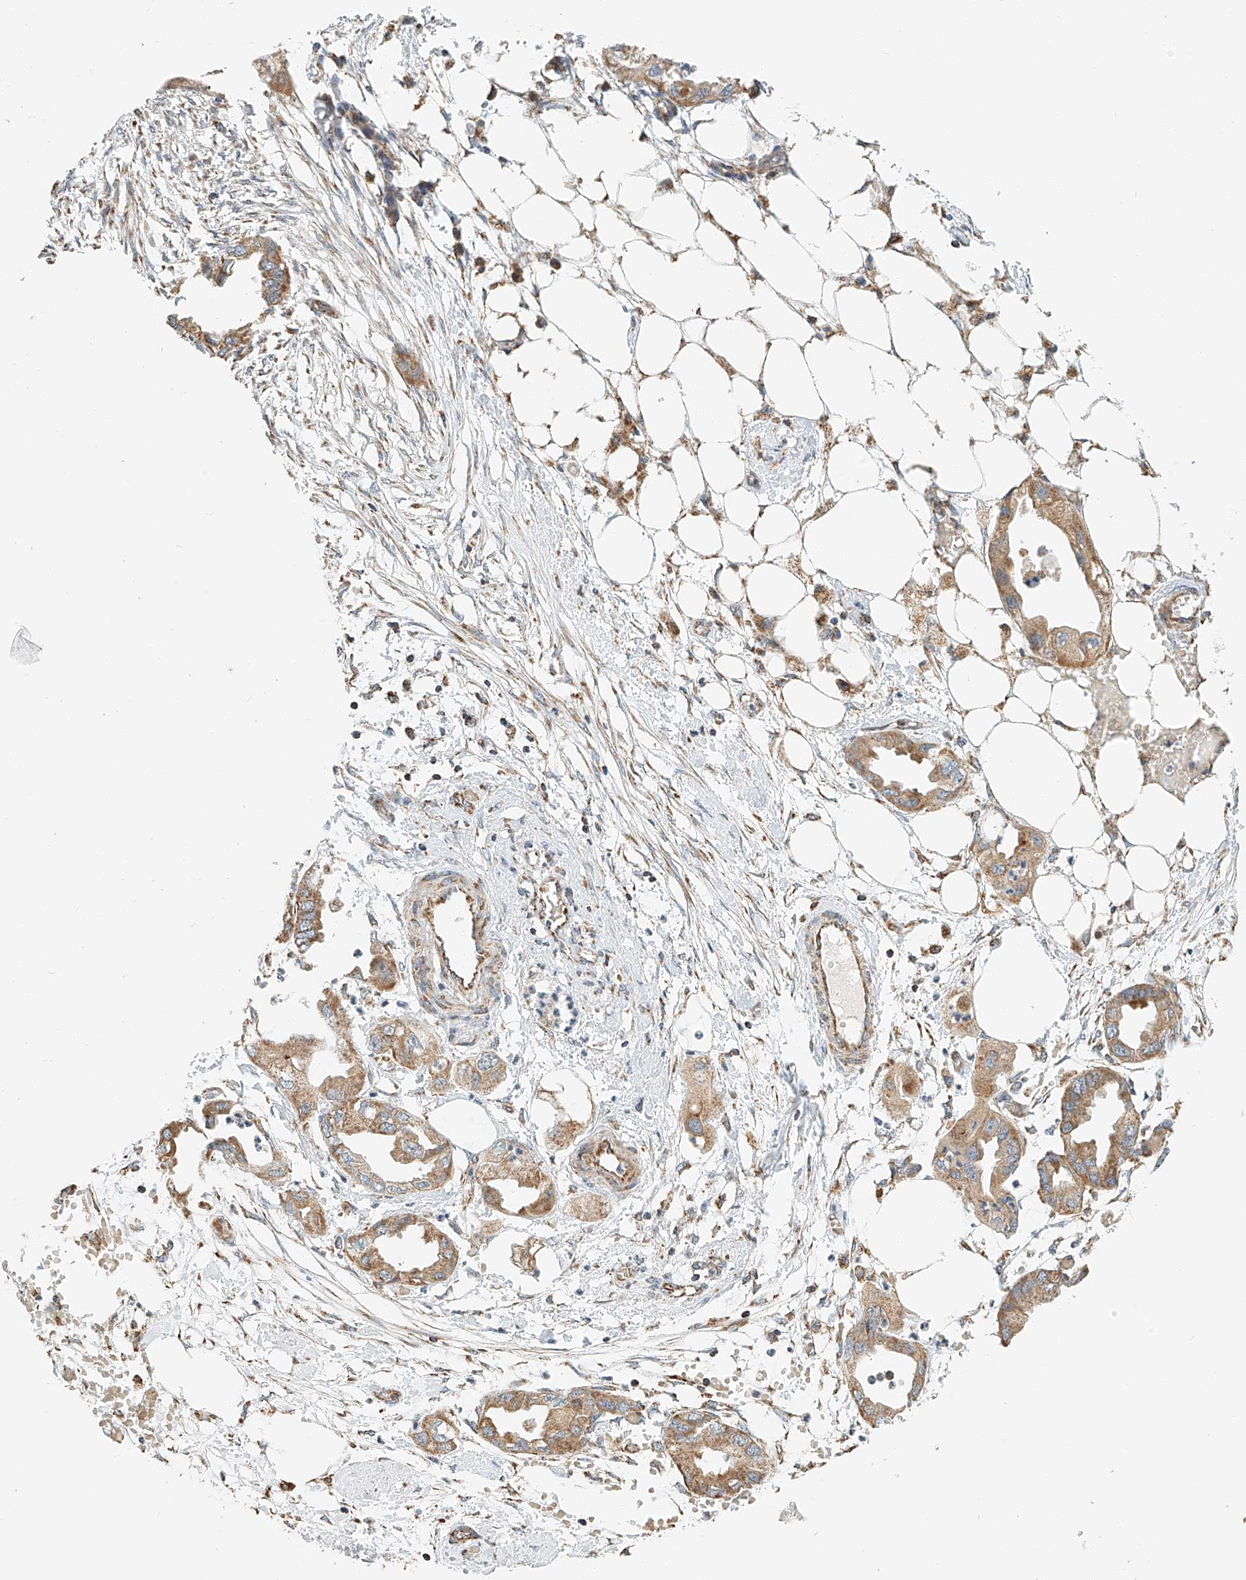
{"staining": {"intensity": "moderate", "quantity": ">75%", "location": "cytoplasmic/membranous"}, "tissue": "endometrial cancer", "cell_type": "Tumor cells", "image_type": "cancer", "snomed": [{"axis": "morphology", "description": "Adenocarcinoma, NOS"}, {"axis": "morphology", "description": "Adenocarcinoma, metastatic, NOS"}, {"axis": "topography", "description": "Adipose tissue"}, {"axis": "topography", "description": "Endometrium"}], "caption": "An IHC histopathology image of tumor tissue is shown. Protein staining in brown labels moderate cytoplasmic/membranous positivity in metastatic adenocarcinoma (endometrial) within tumor cells.", "gene": "YIPF7", "patient": {"sex": "female", "age": 67}}